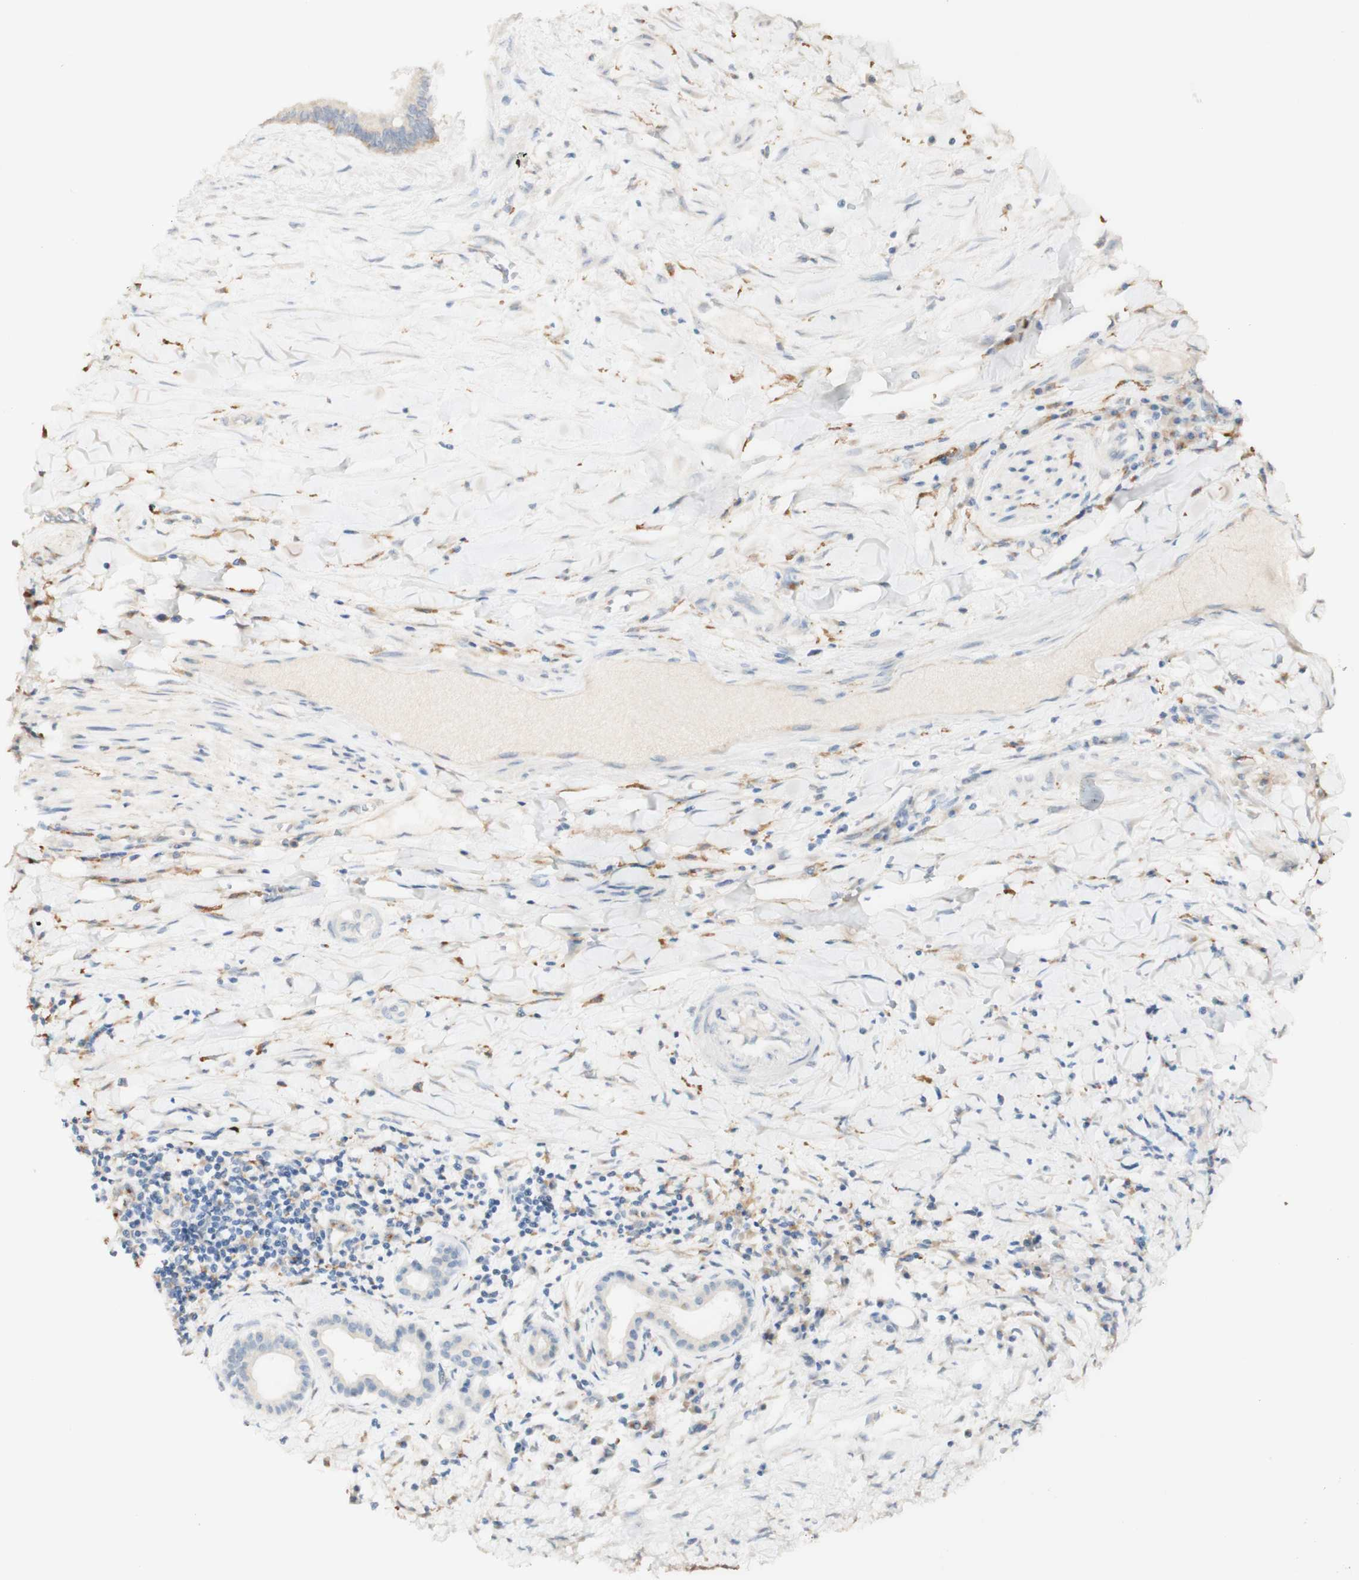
{"staining": {"intensity": "negative", "quantity": "none", "location": "none"}, "tissue": "liver cancer", "cell_type": "Tumor cells", "image_type": "cancer", "snomed": [{"axis": "morphology", "description": "Cholangiocarcinoma"}, {"axis": "topography", "description": "Liver"}], "caption": "DAB (3,3'-diaminobenzidine) immunohistochemical staining of liver cancer (cholangiocarcinoma) displays no significant expression in tumor cells.", "gene": "FCGRT", "patient": {"sex": "female", "age": 65}}